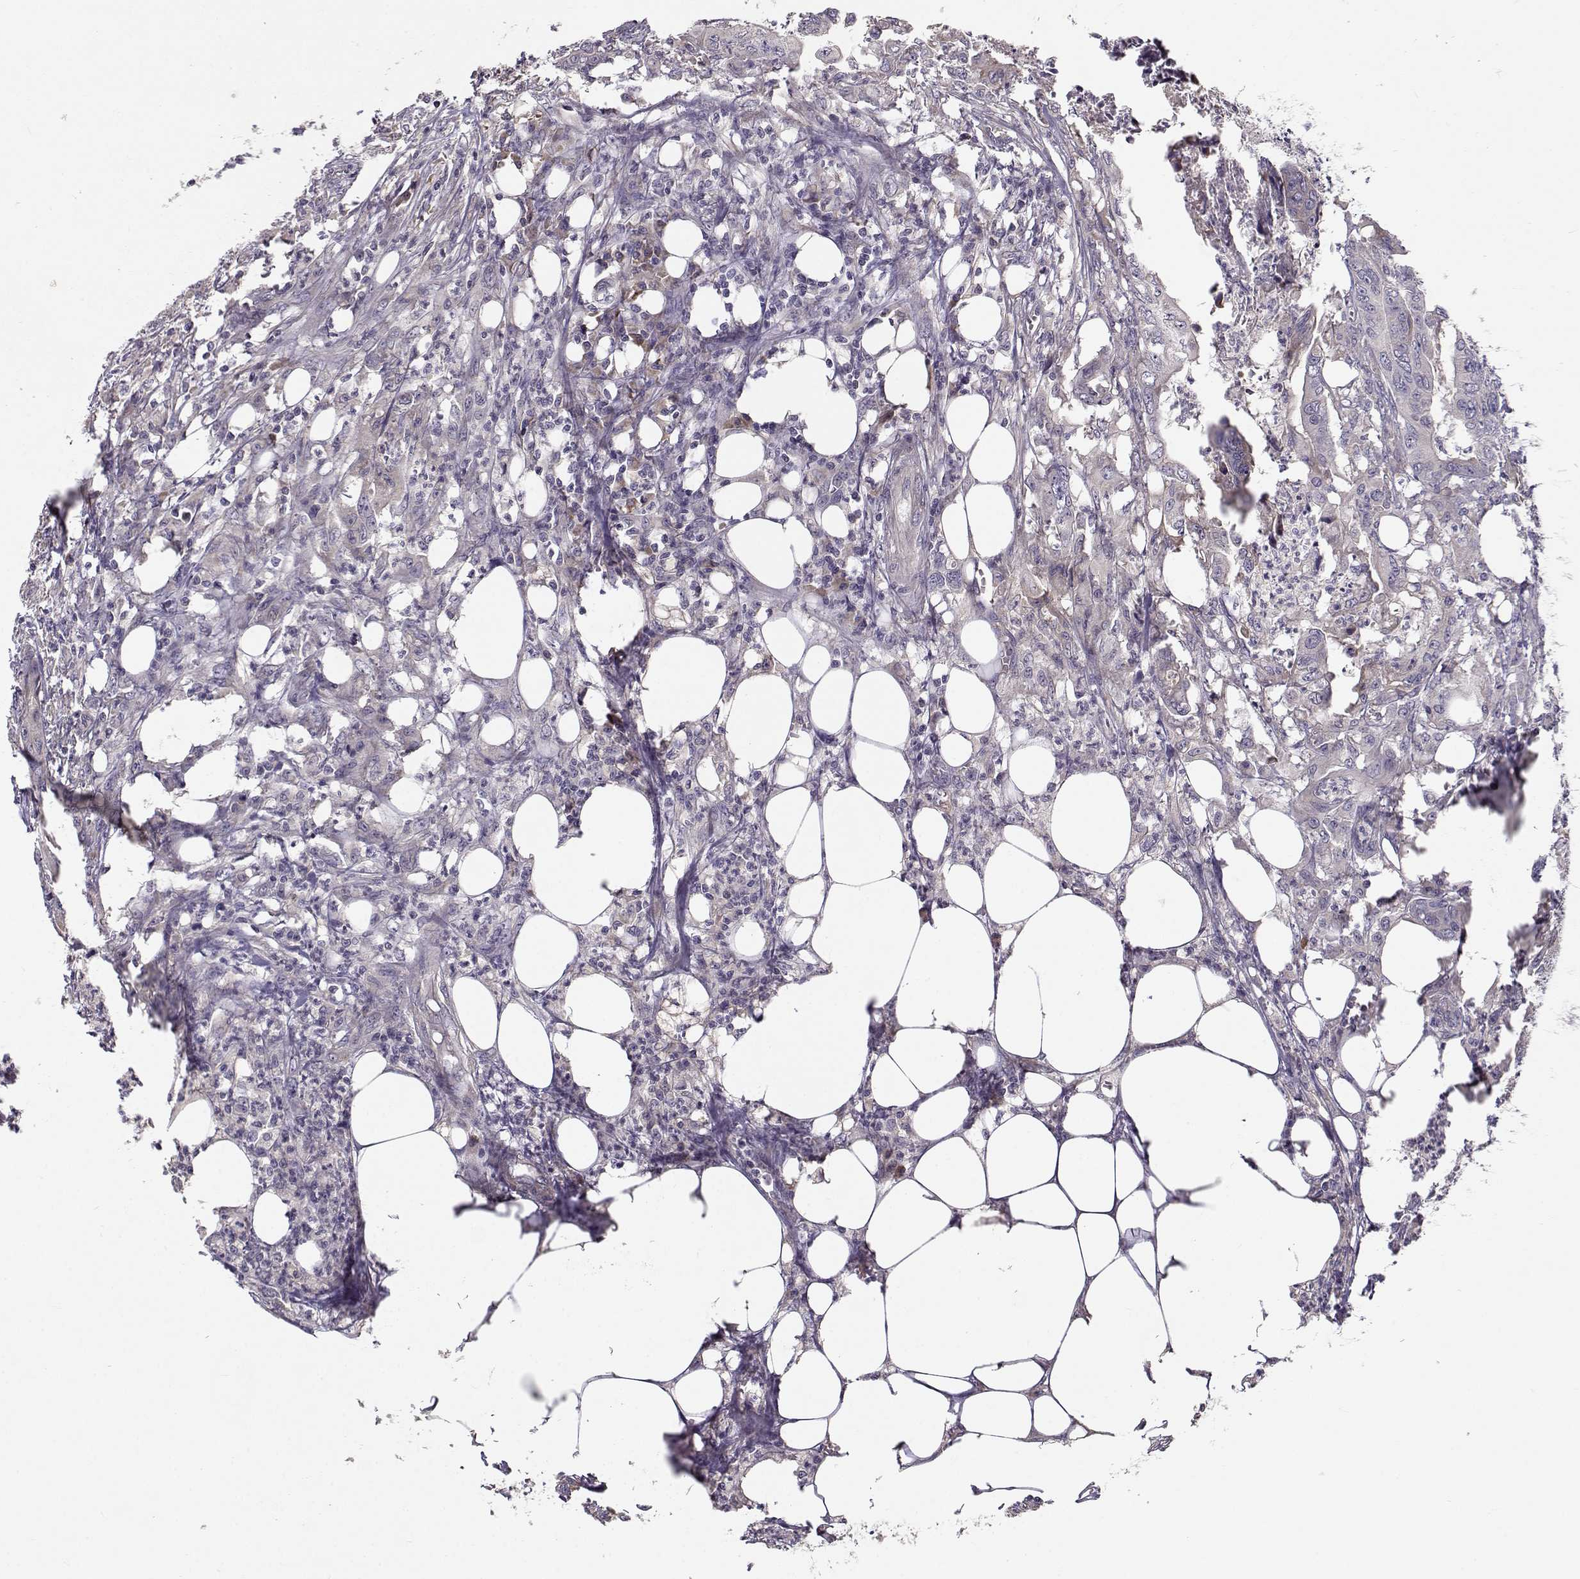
{"staining": {"intensity": "weak", "quantity": "<25%", "location": "cytoplasmic/membranous"}, "tissue": "colorectal cancer", "cell_type": "Tumor cells", "image_type": "cancer", "snomed": [{"axis": "morphology", "description": "Adenocarcinoma, NOS"}, {"axis": "topography", "description": "Colon"}], "caption": "The immunohistochemistry image has no significant staining in tumor cells of colorectal adenocarcinoma tissue.", "gene": "ENTPD8", "patient": {"sex": "male", "age": 84}}